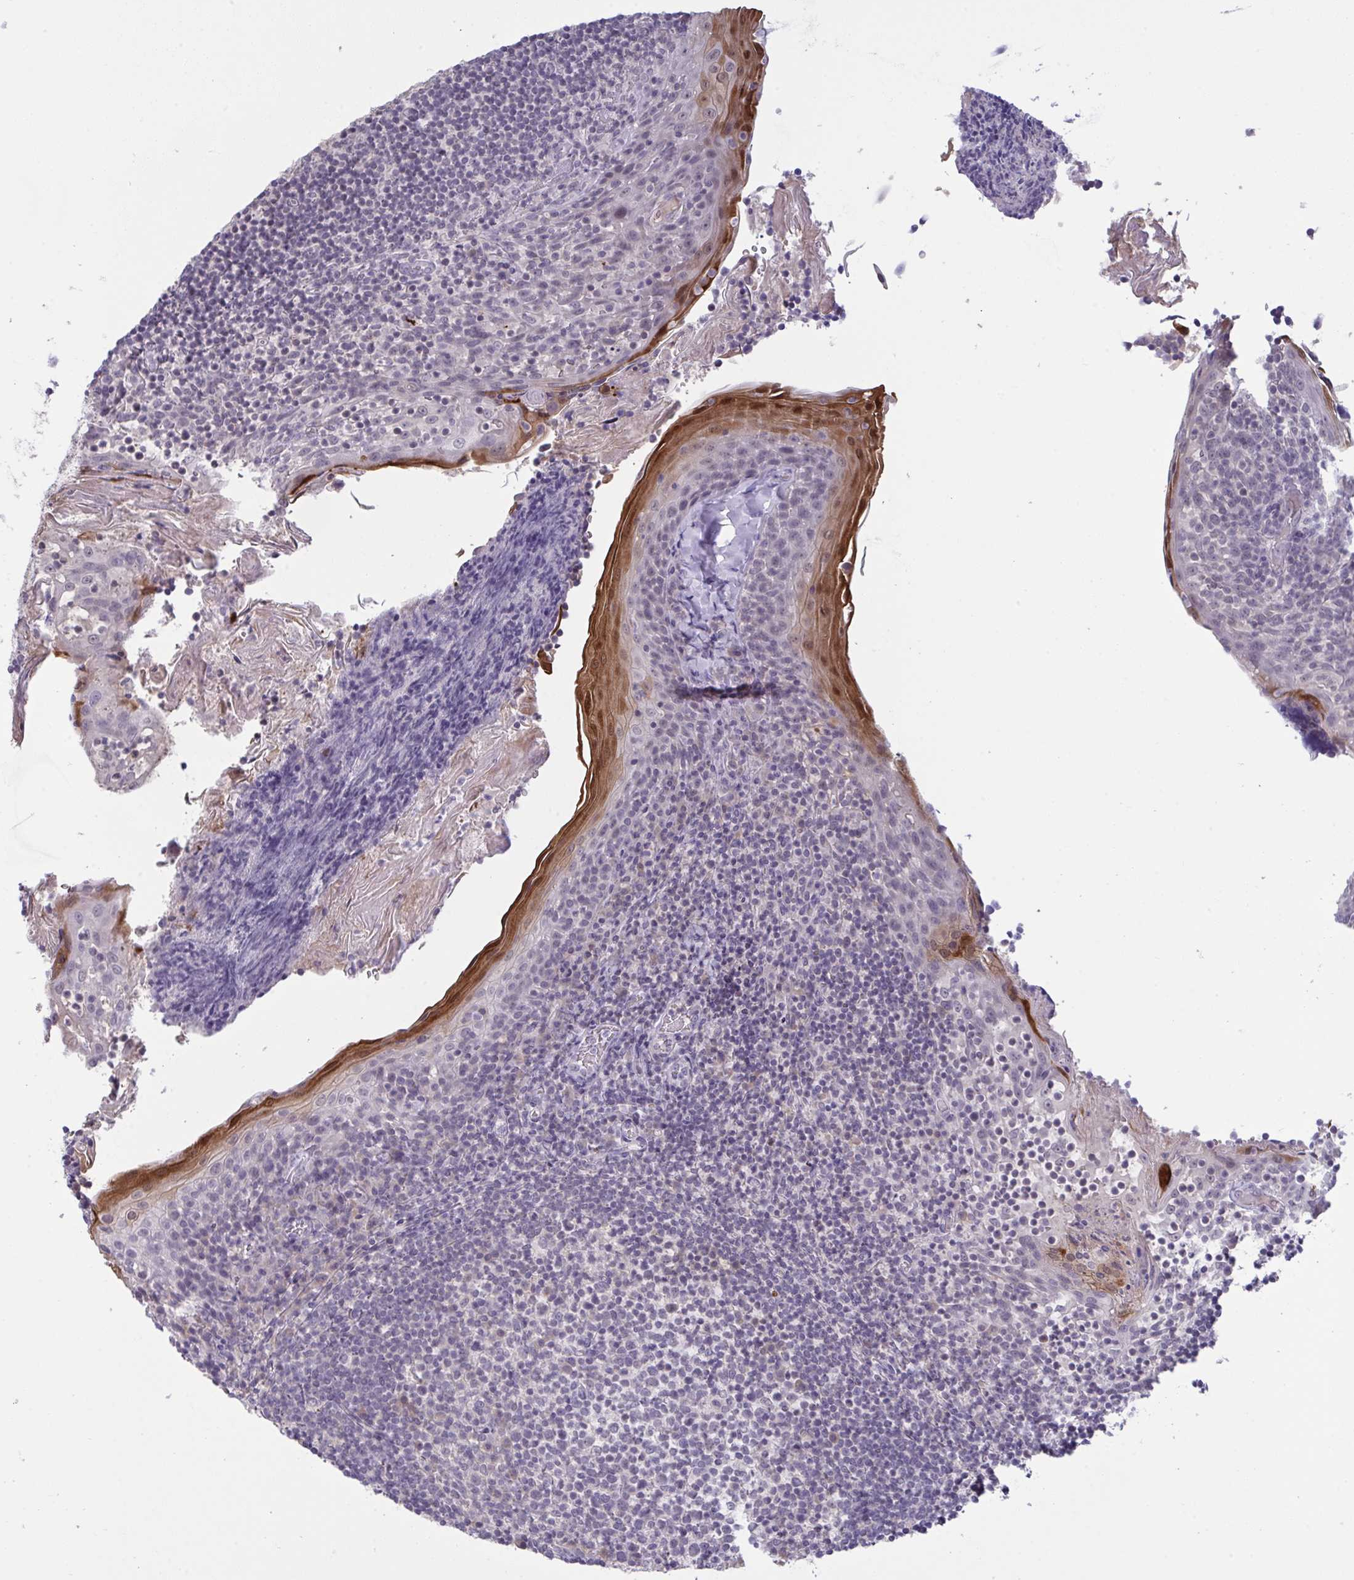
{"staining": {"intensity": "negative", "quantity": "none", "location": "none"}, "tissue": "tonsil", "cell_type": "Germinal center cells", "image_type": "normal", "snomed": [{"axis": "morphology", "description": "Normal tissue, NOS"}, {"axis": "topography", "description": "Tonsil"}], "caption": "This image is of normal tonsil stained with immunohistochemistry (IHC) to label a protein in brown with the nuclei are counter-stained blue. There is no expression in germinal center cells.", "gene": "ZNF784", "patient": {"sex": "female", "age": 10}}